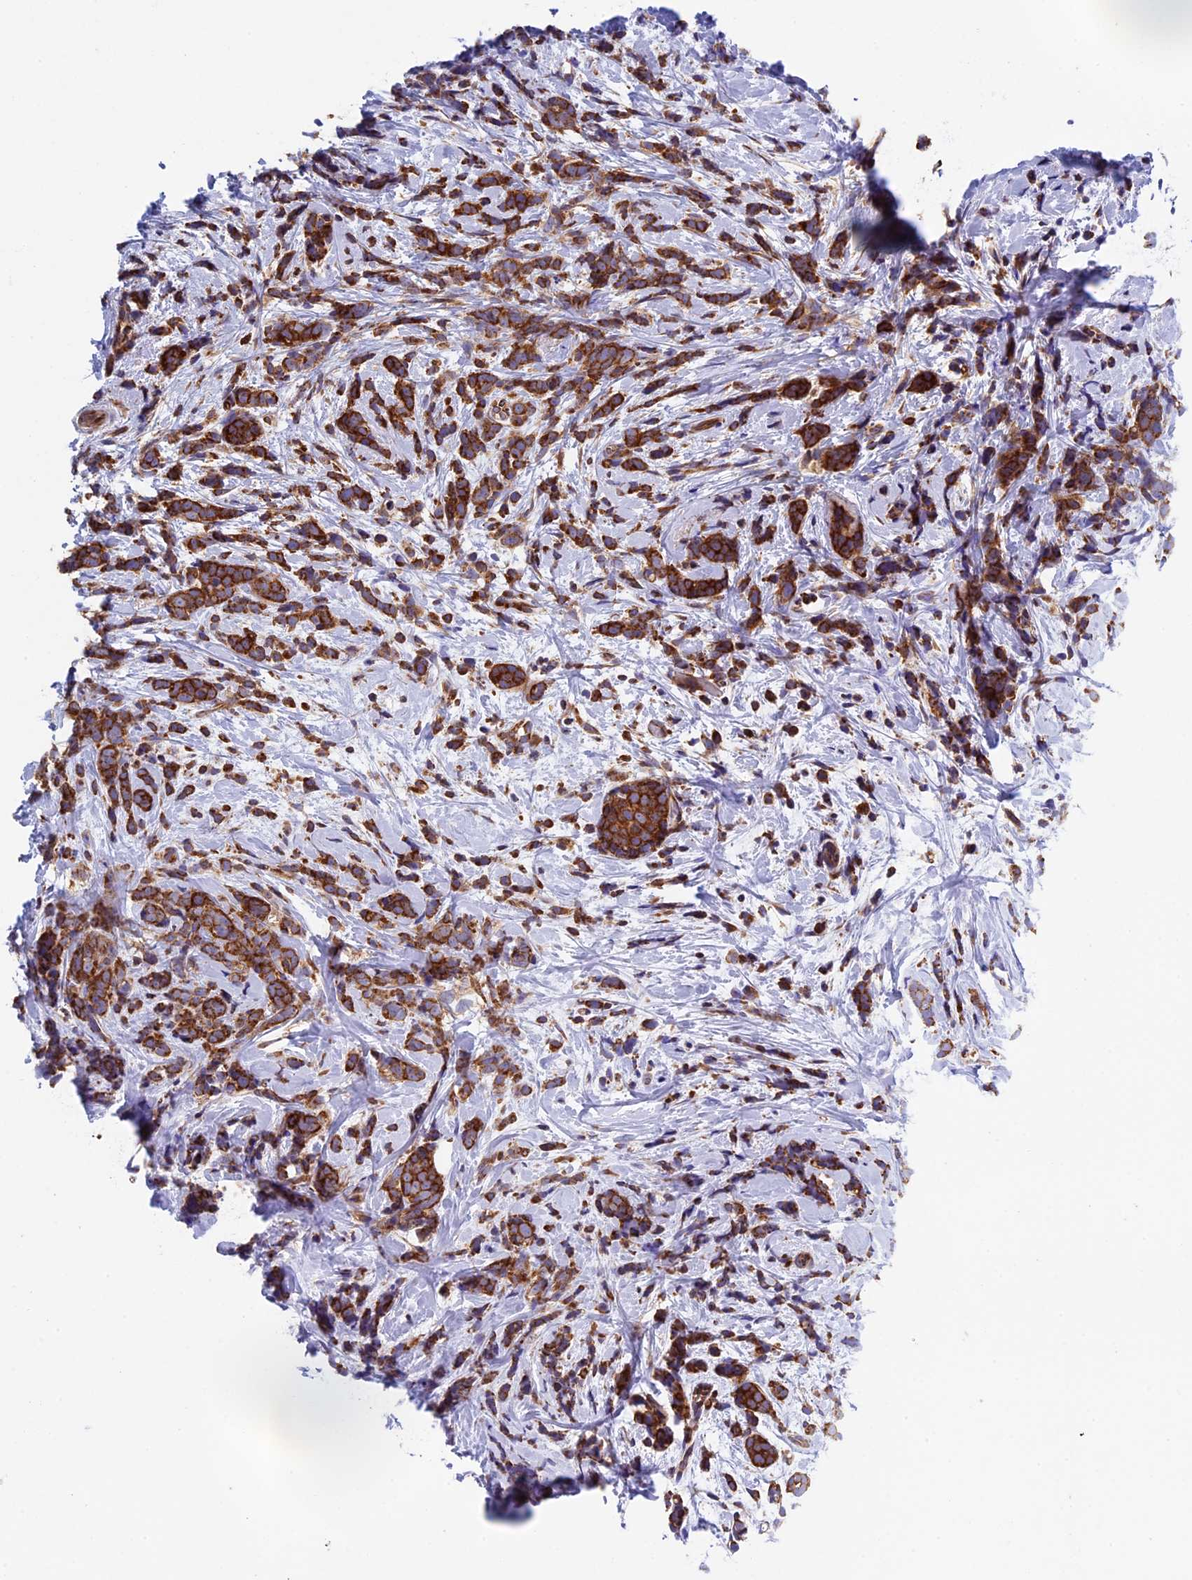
{"staining": {"intensity": "strong", "quantity": ">75%", "location": "cytoplasmic/membranous"}, "tissue": "breast cancer", "cell_type": "Tumor cells", "image_type": "cancer", "snomed": [{"axis": "morphology", "description": "Lobular carcinoma"}, {"axis": "topography", "description": "Breast"}], "caption": "Protein positivity by IHC exhibits strong cytoplasmic/membranous positivity in approximately >75% of tumor cells in breast lobular carcinoma.", "gene": "SLC9A5", "patient": {"sex": "female", "age": 58}}